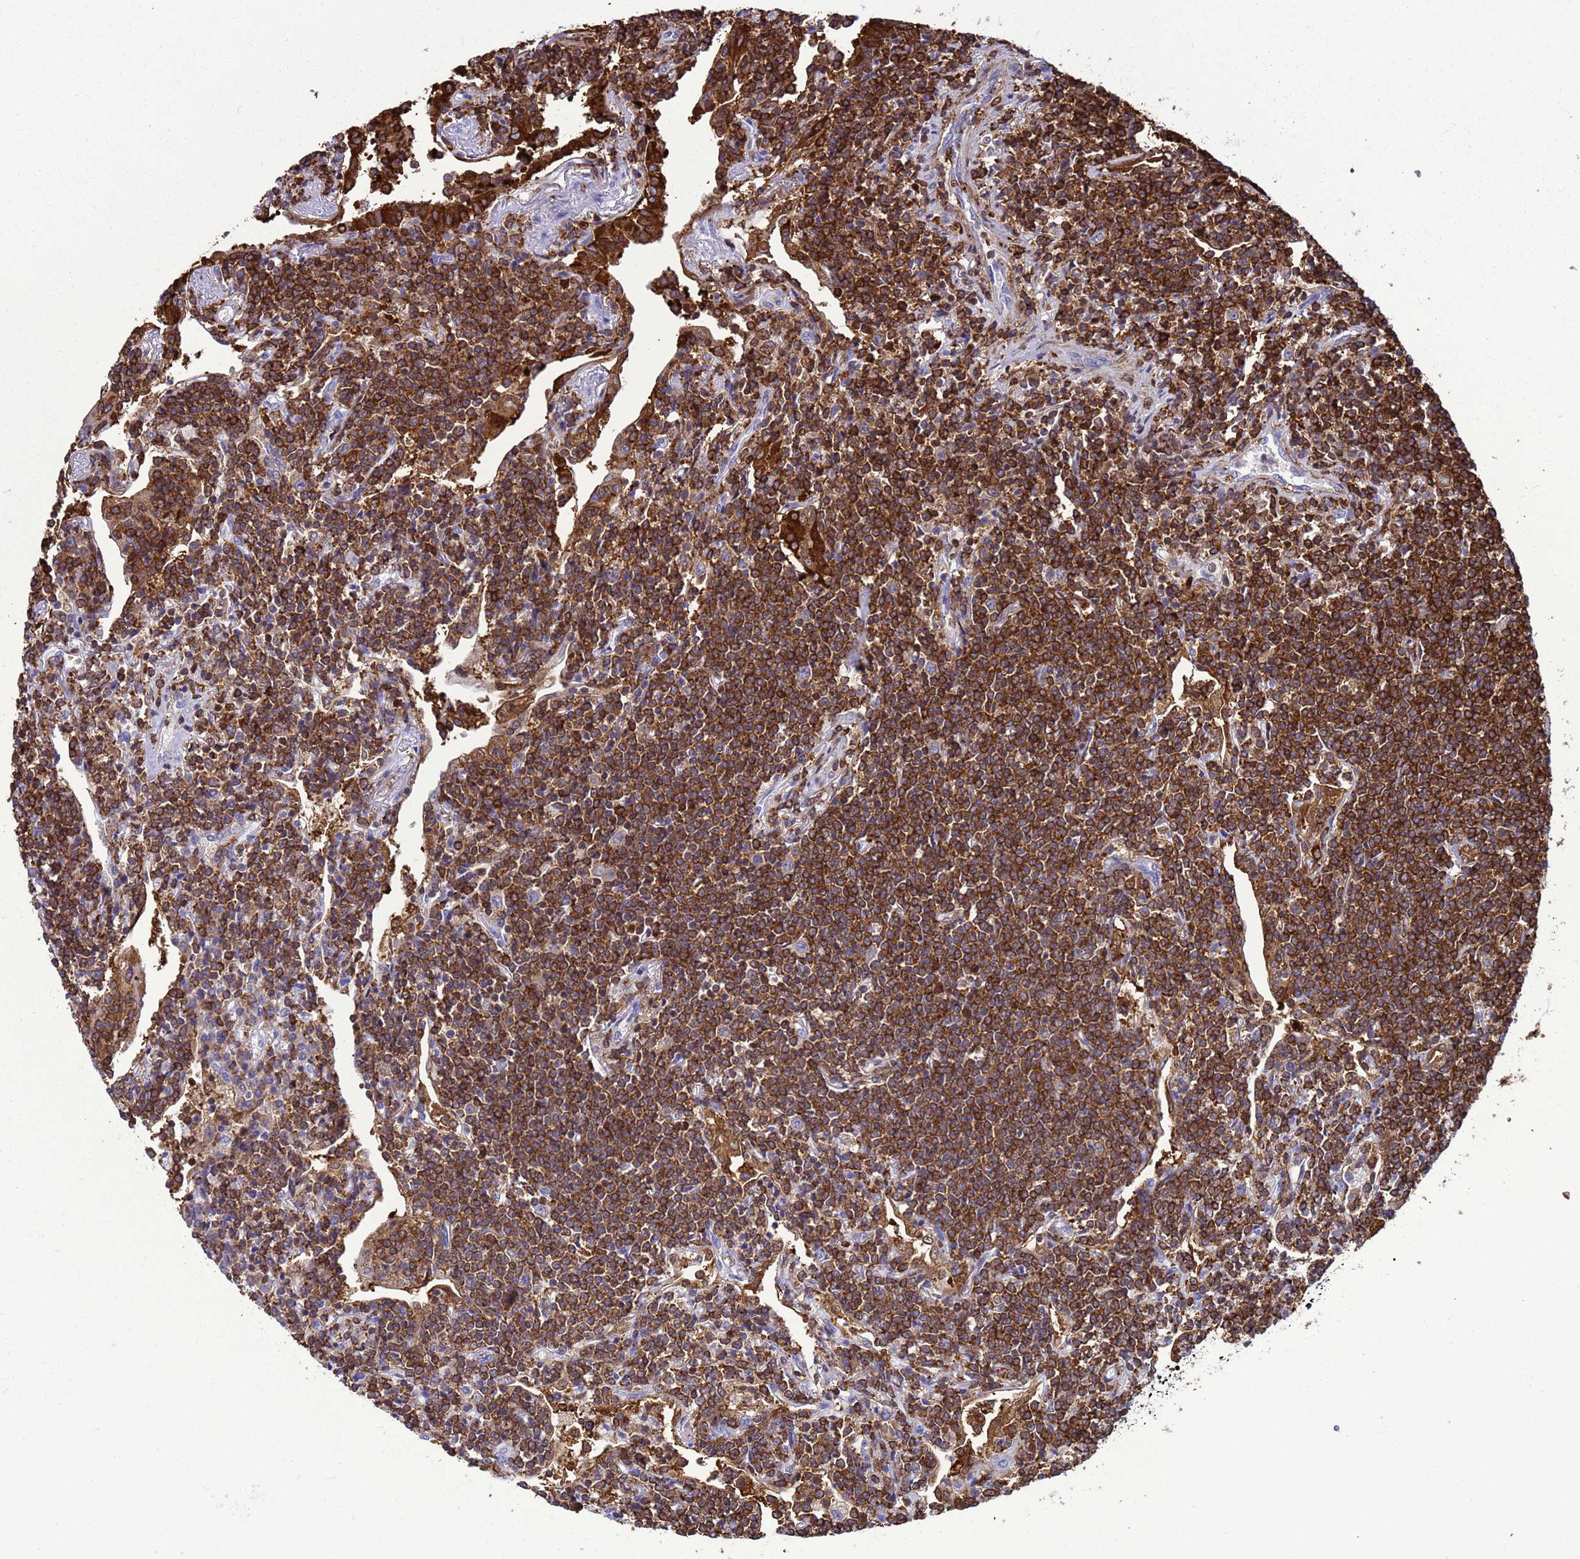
{"staining": {"intensity": "strong", "quantity": ">75%", "location": "cytoplasmic/membranous"}, "tissue": "lymphoma", "cell_type": "Tumor cells", "image_type": "cancer", "snomed": [{"axis": "morphology", "description": "Malignant lymphoma, non-Hodgkin's type, Low grade"}, {"axis": "topography", "description": "Lung"}], "caption": "The photomicrograph demonstrates a brown stain indicating the presence of a protein in the cytoplasmic/membranous of tumor cells in lymphoma. The staining is performed using DAB (3,3'-diaminobenzidine) brown chromogen to label protein expression. The nuclei are counter-stained blue using hematoxylin.", "gene": "EZR", "patient": {"sex": "female", "age": 71}}